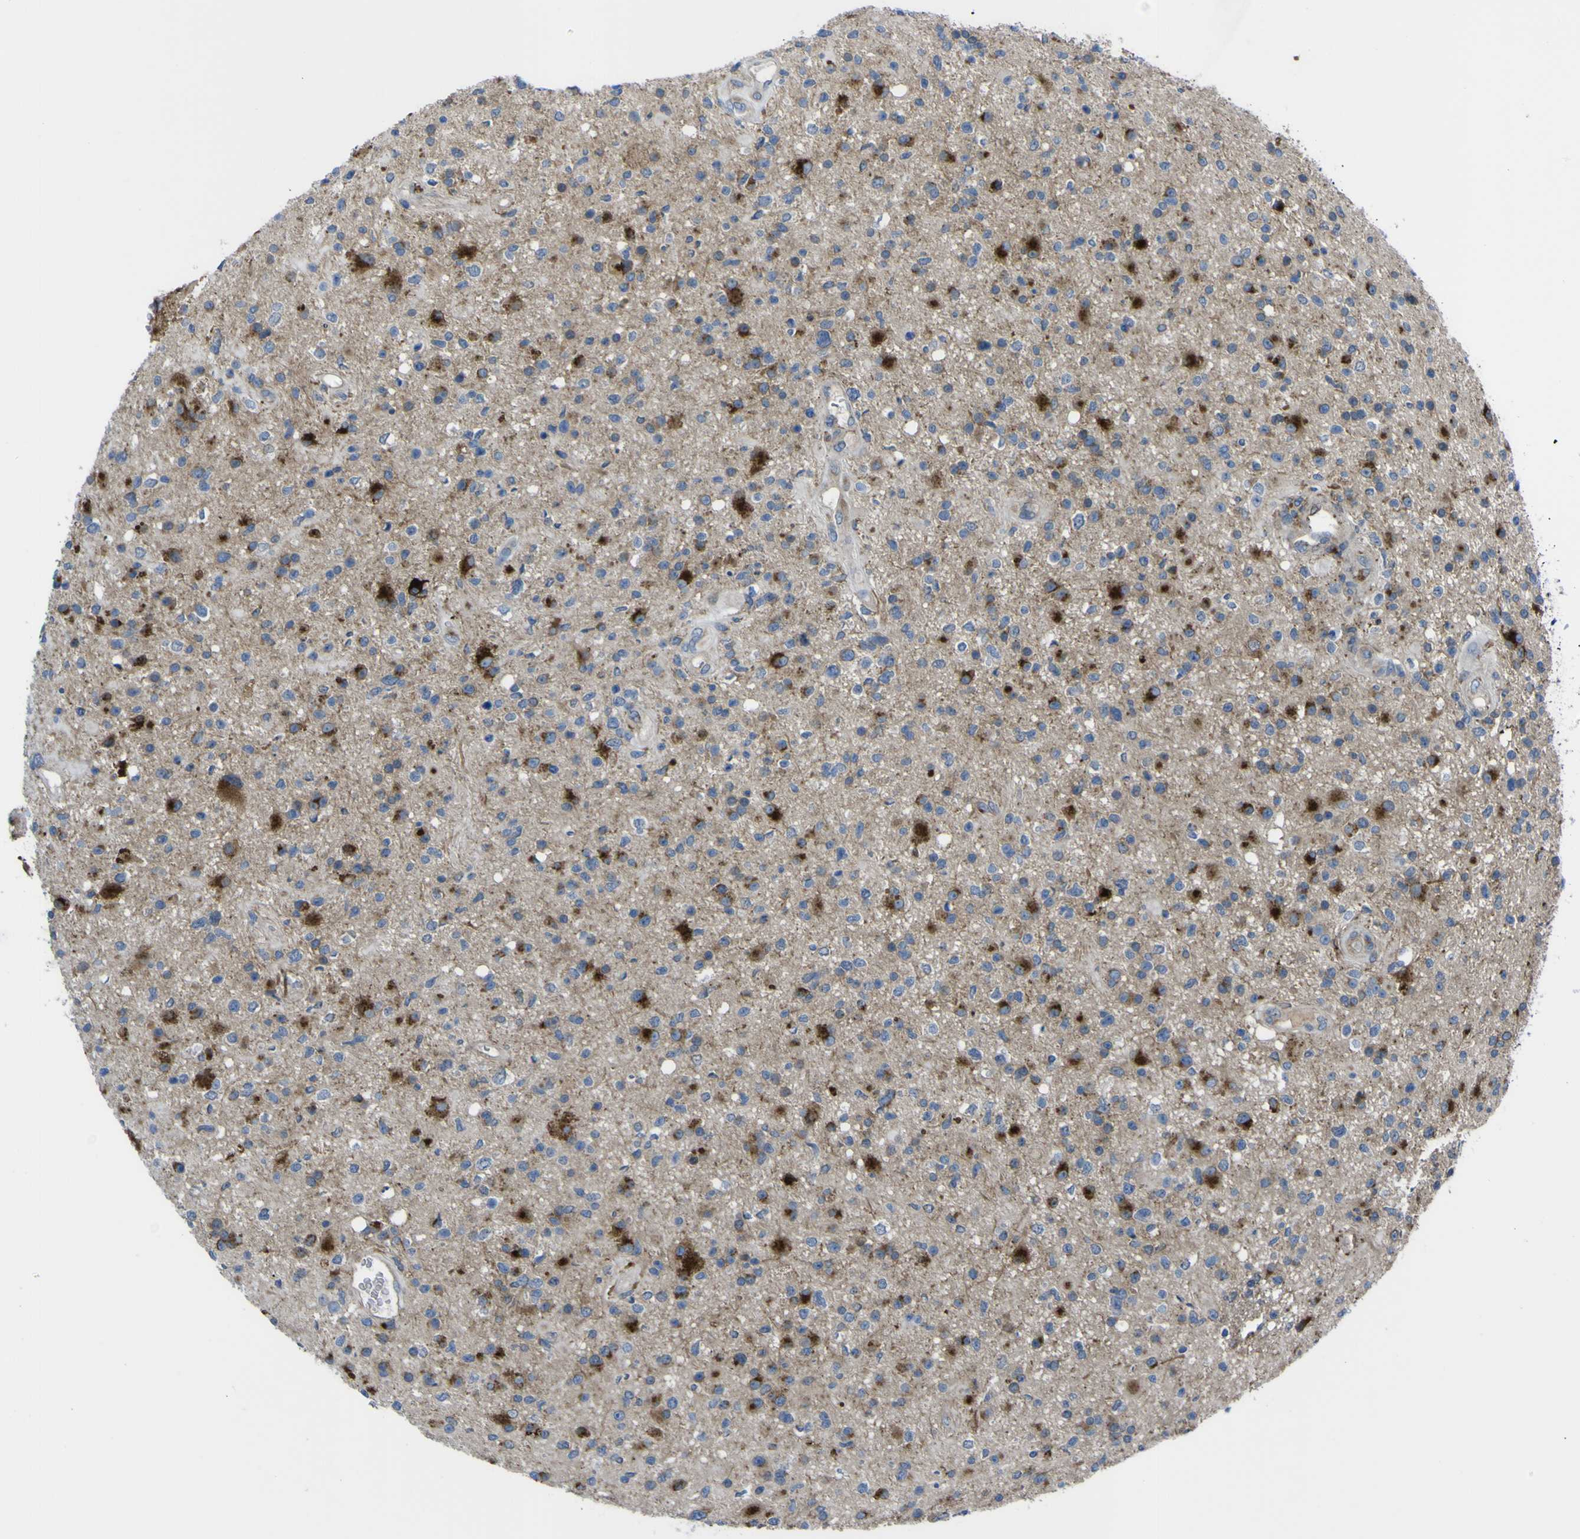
{"staining": {"intensity": "strong", "quantity": "25%-75%", "location": "cytoplasmic/membranous"}, "tissue": "glioma", "cell_type": "Tumor cells", "image_type": "cancer", "snomed": [{"axis": "morphology", "description": "Glioma, malignant, High grade"}, {"axis": "topography", "description": "Brain"}], "caption": "A brown stain highlights strong cytoplasmic/membranous expression of a protein in human glioma tumor cells. (Brightfield microscopy of DAB IHC at high magnification).", "gene": "CST3", "patient": {"sex": "male", "age": 33}}